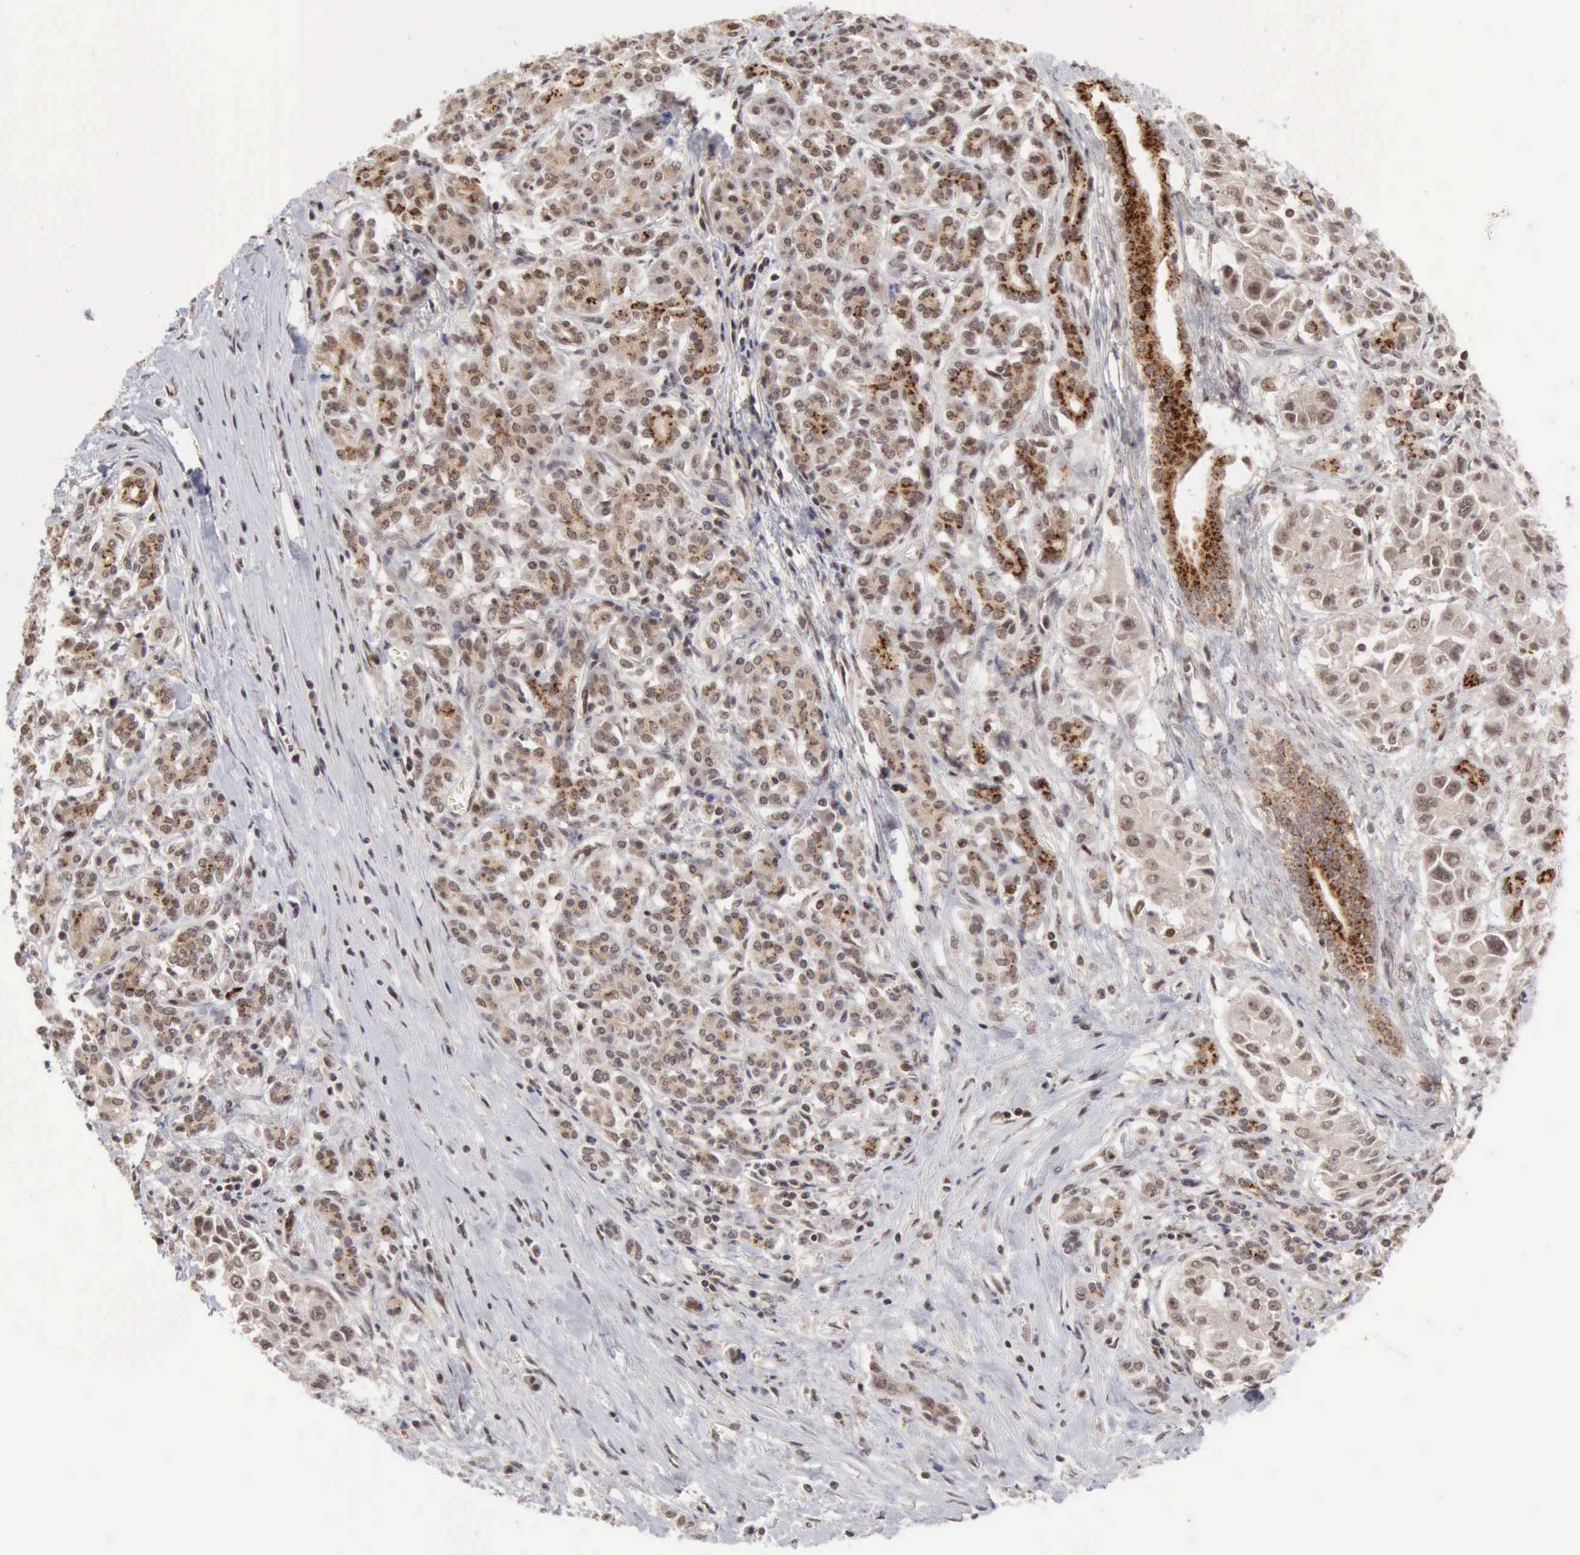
{"staining": {"intensity": "moderate", "quantity": "25%-75%", "location": "cytoplasmic/membranous,nuclear"}, "tissue": "pancreatic cancer", "cell_type": "Tumor cells", "image_type": "cancer", "snomed": [{"axis": "morphology", "description": "Adenocarcinoma, NOS"}, {"axis": "topography", "description": "Pancreas"}], "caption": "Human pancreatic cancer (adenocarcinoma) stained with a brown dye shows moderate cytoplasmic/membranous and nuclear positive staining in approximately 25%-75% of tumor cells.", "gene": "CDKN2A", "patient": {"sex": "female", "age": 52}}